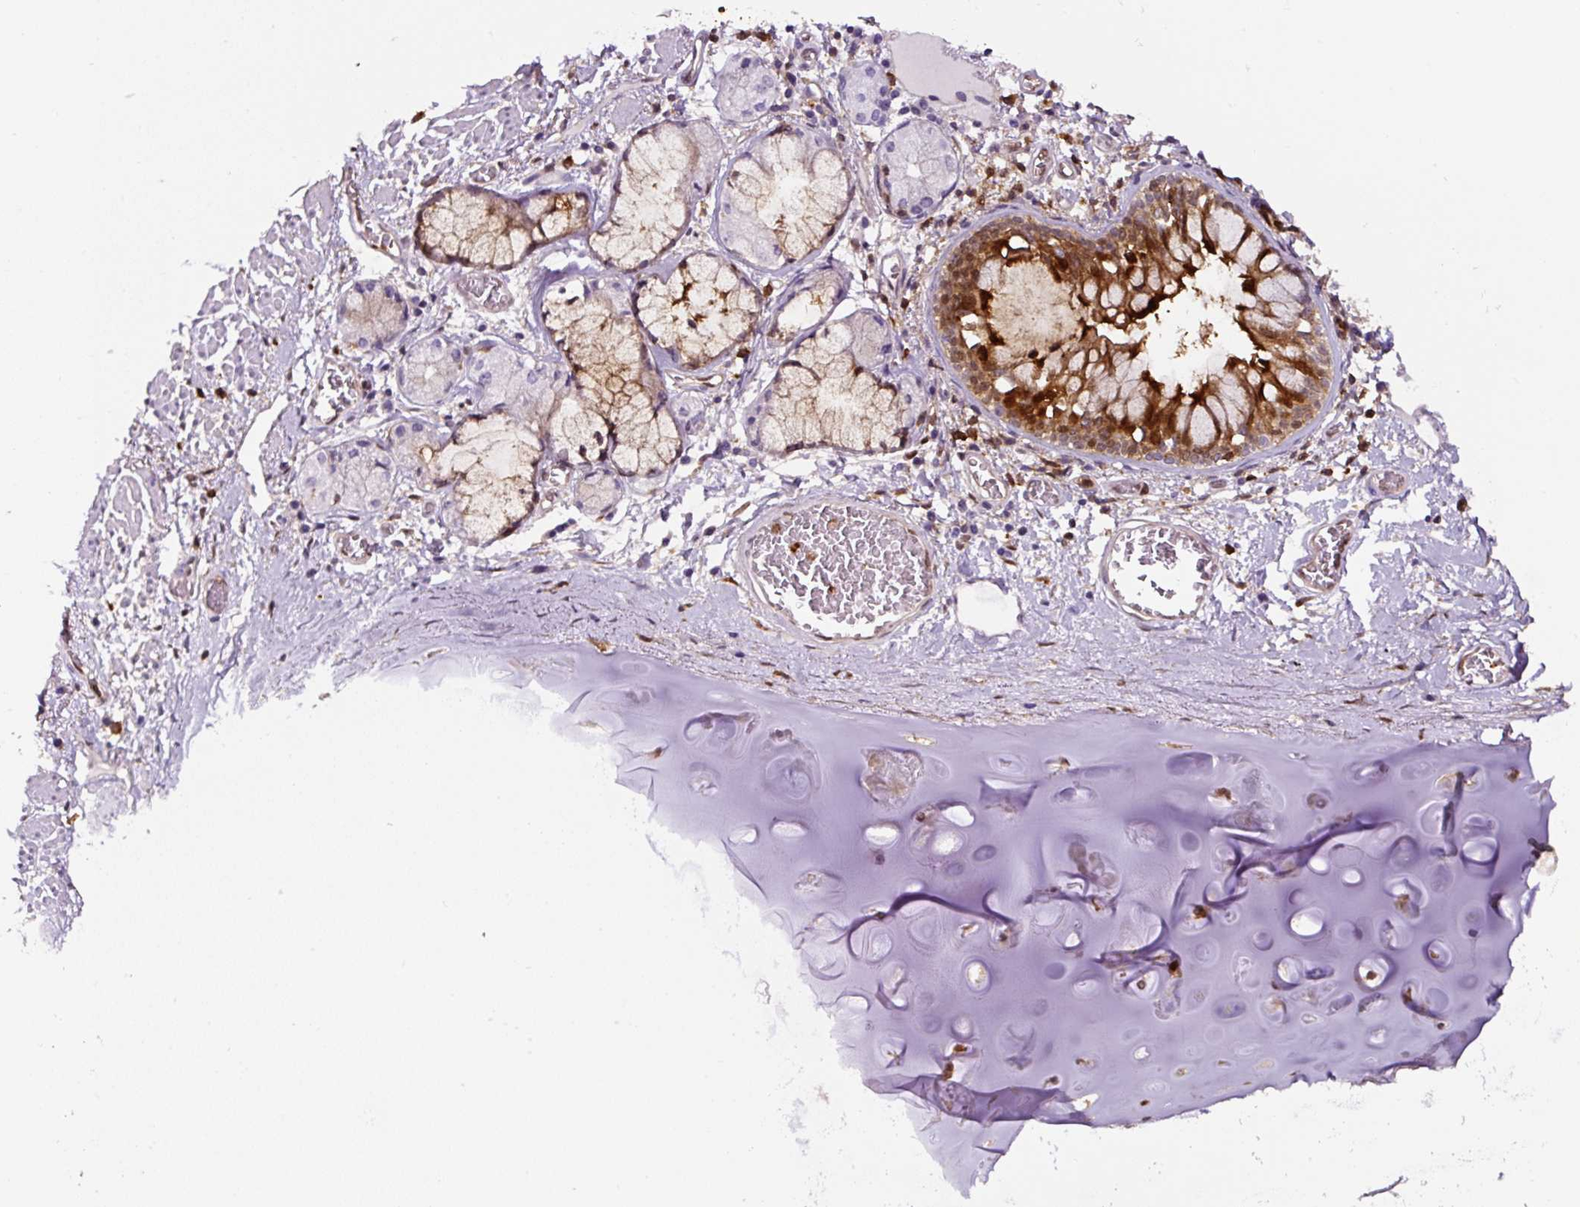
{"staining": {"intensity": "moderate", "quantity": "25%-75%", "location": "cytoplasmic/membranous,nuclear"}, "tissue": "soft tissue", "cell_type": "Chondrocytes", "image_type": "normal", "snomed": [{"axis": "morphology", "description": "Normal tissue, NOS"}, {"axis": "morphology", "description": "Degeneration, NOS"}, {"axis": "topography", "description": "Cartilage tissue"}, {"axis": "topography", "description": "Lung"}], "caption": "A histopathology image showing moderate cytoplasmic/membranous,nuclear staining in about 25%-75% of chondrocytes in normal soft tissue, as visualized by brown immunohistochemical staining.", "gene": "ANXA1", "patient": {"sex": "female", "age": 61}}